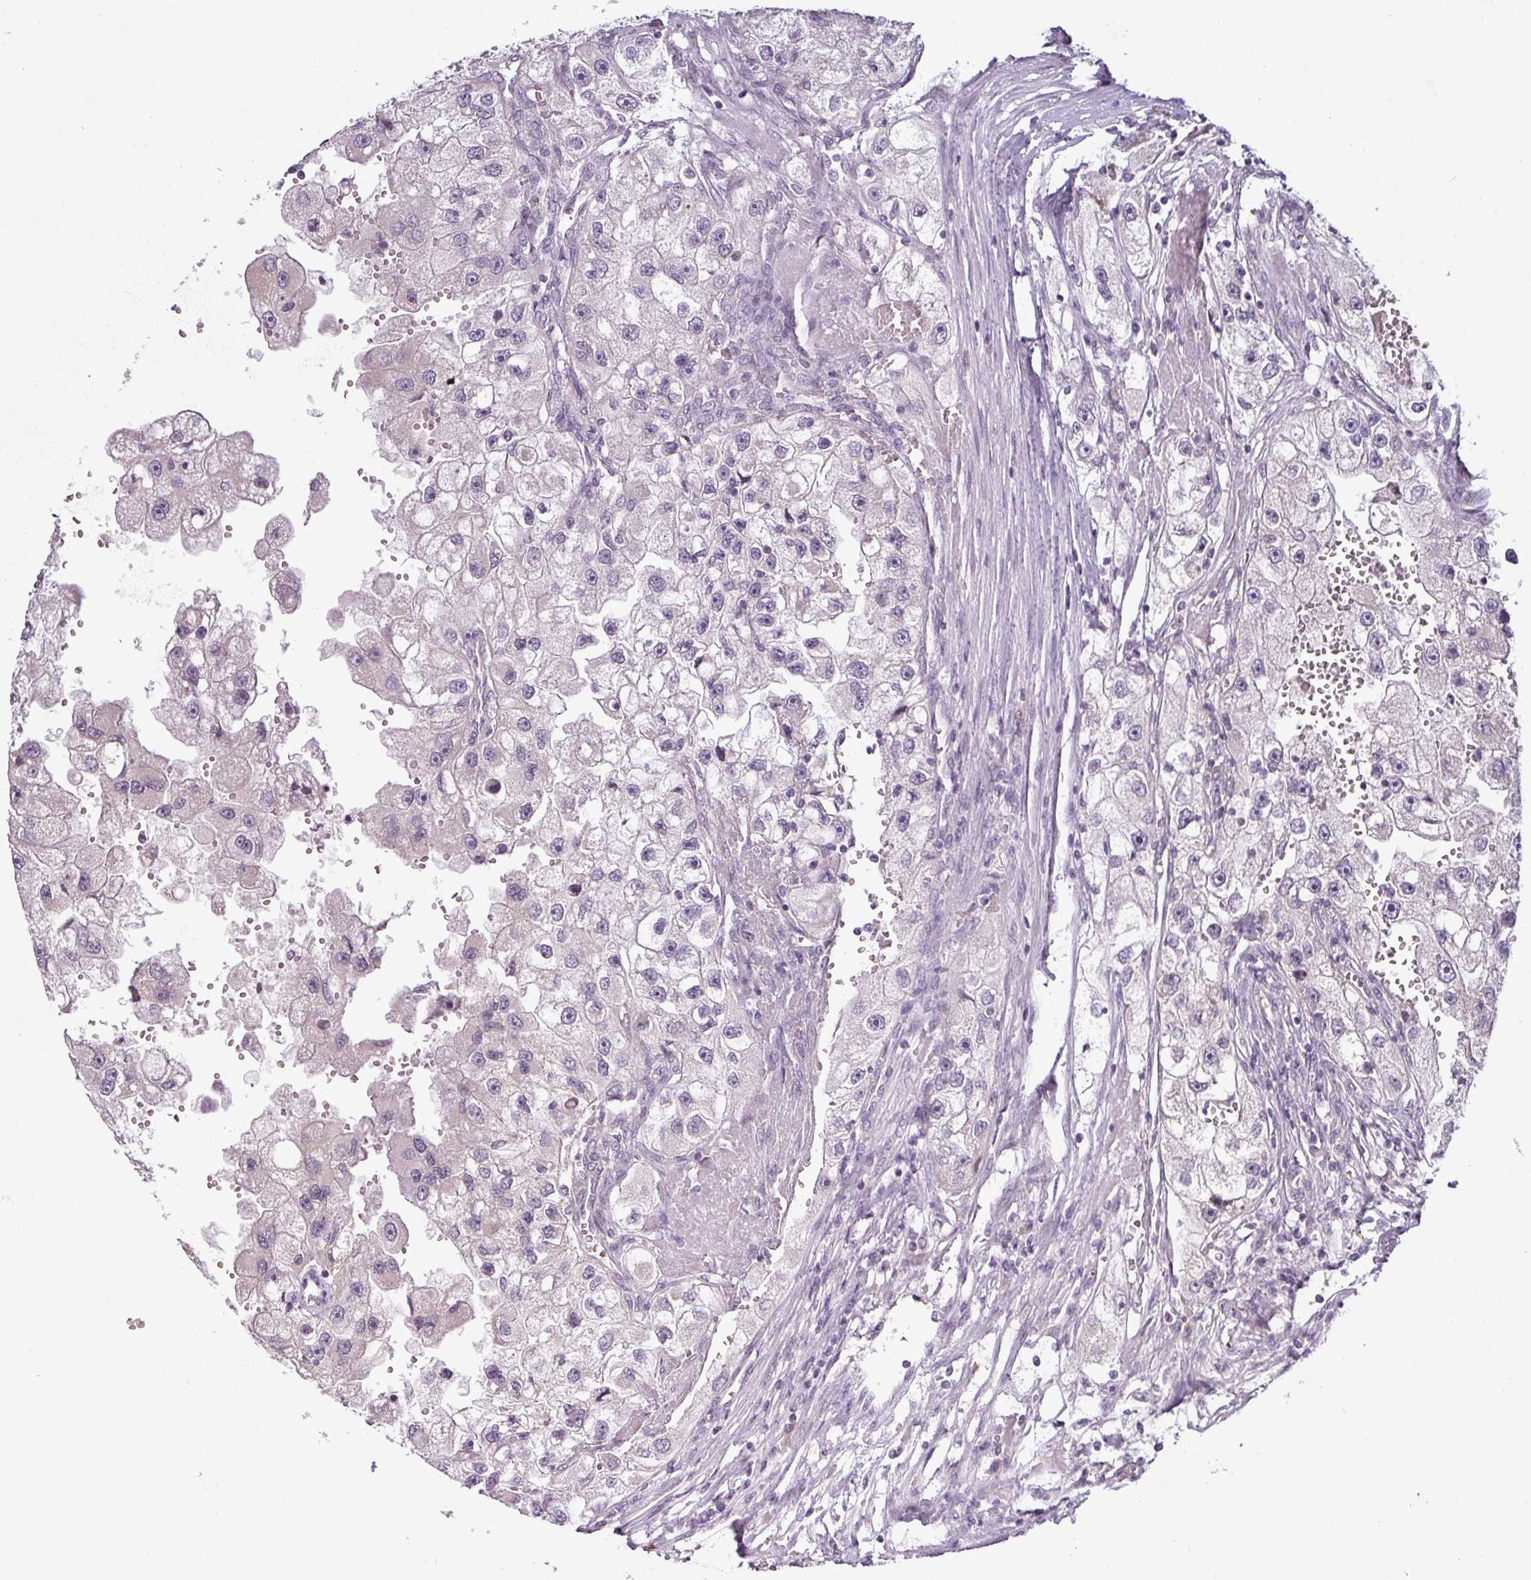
{"staining": {"intensity": "negative", "quantity": "none", "location": "none"}, "tissue": "renal cancer", "cell_type": "Tumor cells", "image_type": "cancer", "snomed": [{"axis": "morphology", "description": "Adenocarcinoma, NOS"}, {"axis": "topography", "description": "Kidney"}], "caption": "Human adenocarcinoma (renal) stained for a protein using immunohistochemistry (IHC) demonstrates no positivity in tumor cells.", "gene": "OR52D1", "patient": {"sex": "male", "age": 63}}